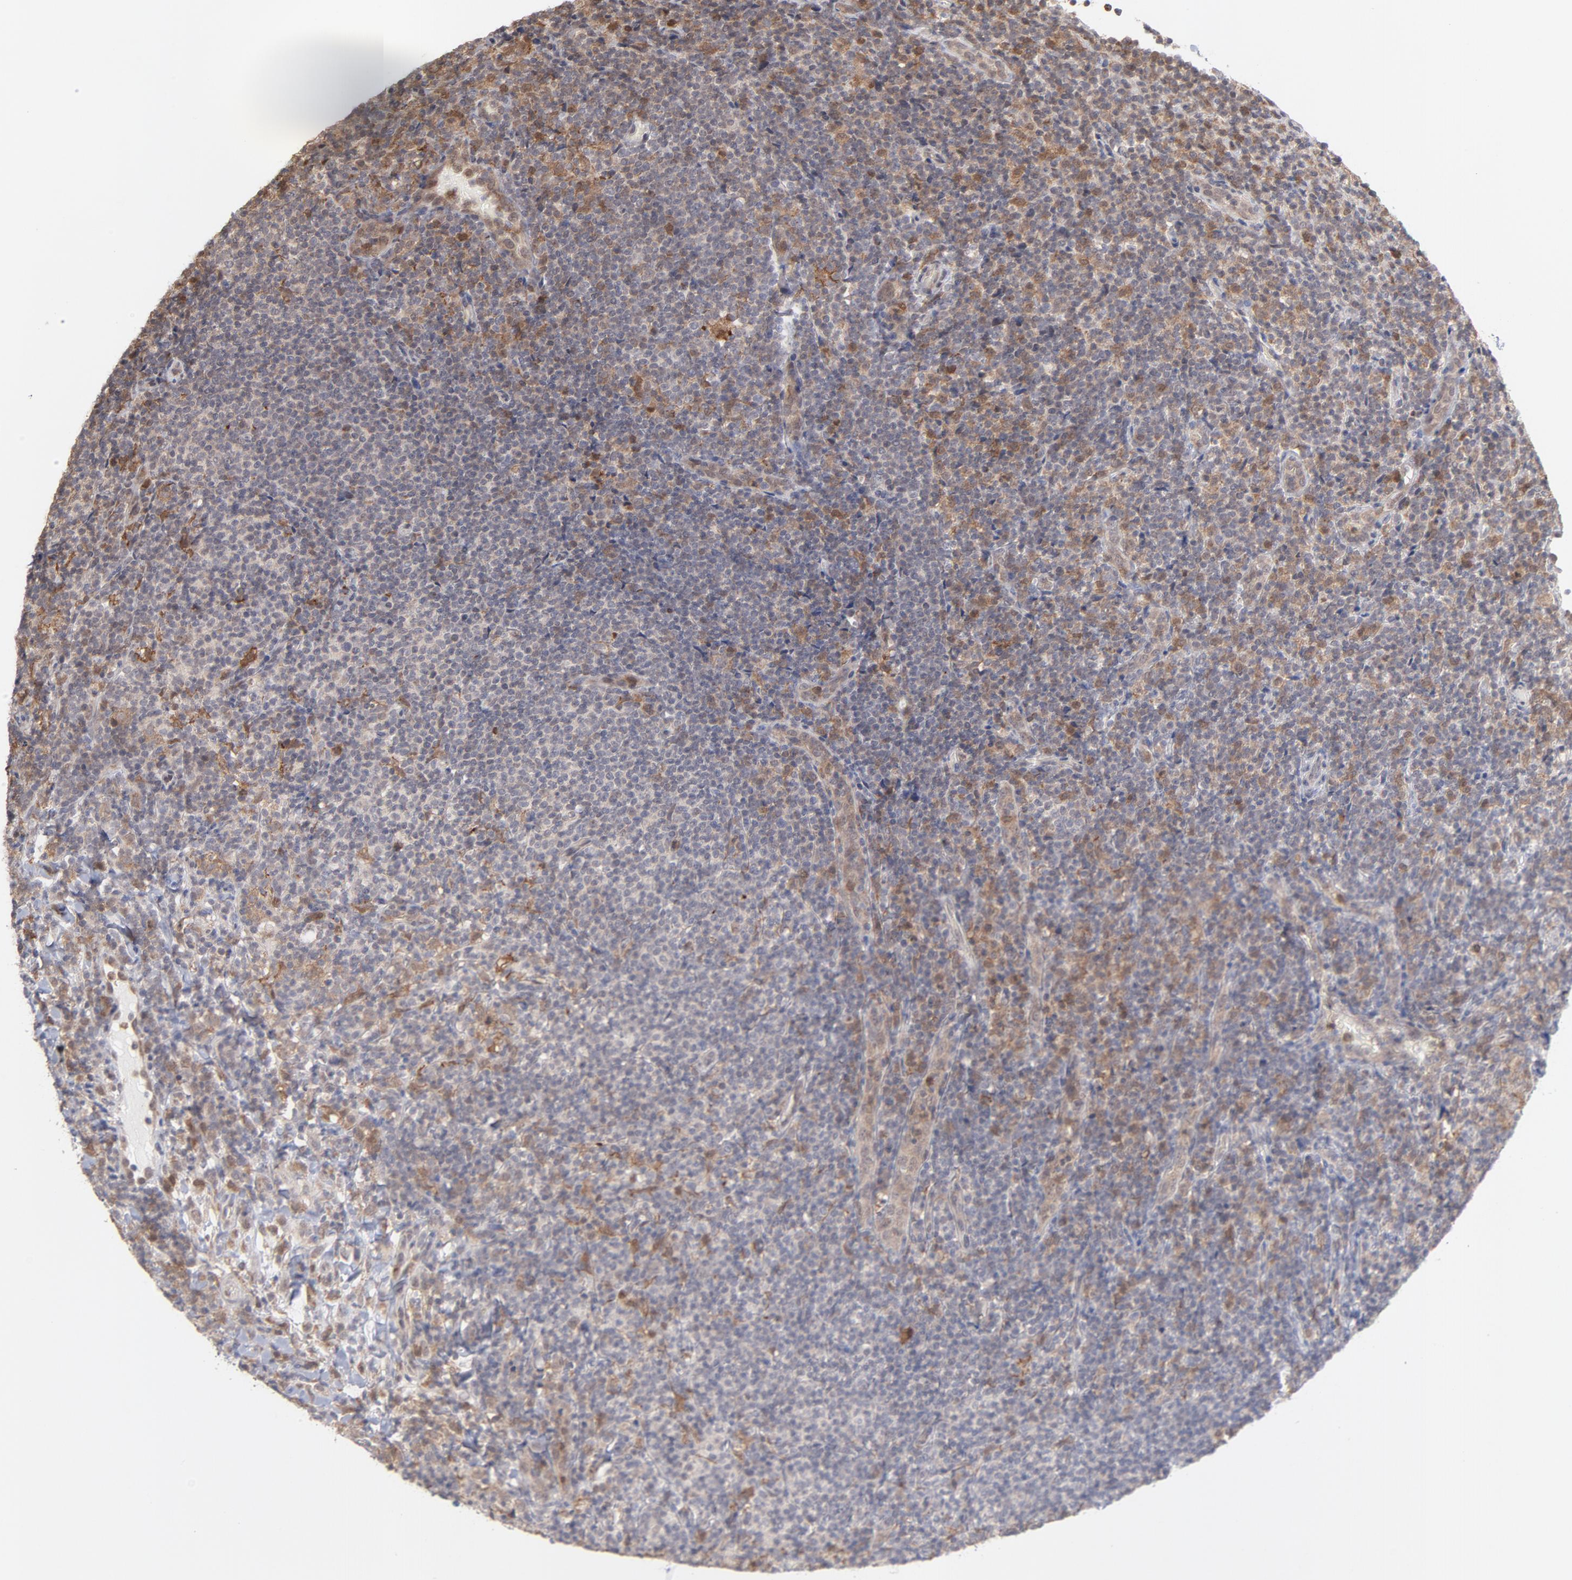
{"staining": {"intensity": "negative", "quantity": "none", "location": "none"}, "tissue": "lymphoma", "cell_type": "Tumor cells", "image_type": "cancer", "snomed": [{"axis": "morphology", "description": "Malignant lymphoma, non-Hodgkin's type, Low grade"}, {"axis": "topography", "description": "Lymph node"}], "caption": "Immunohistochemical staining of low-grade malignant lymphoma, non-Hodgkin's type displays no significant positivity in tumor cells.", "gene": "OAS1", "patient": {"sex": "female", "age": 76}}